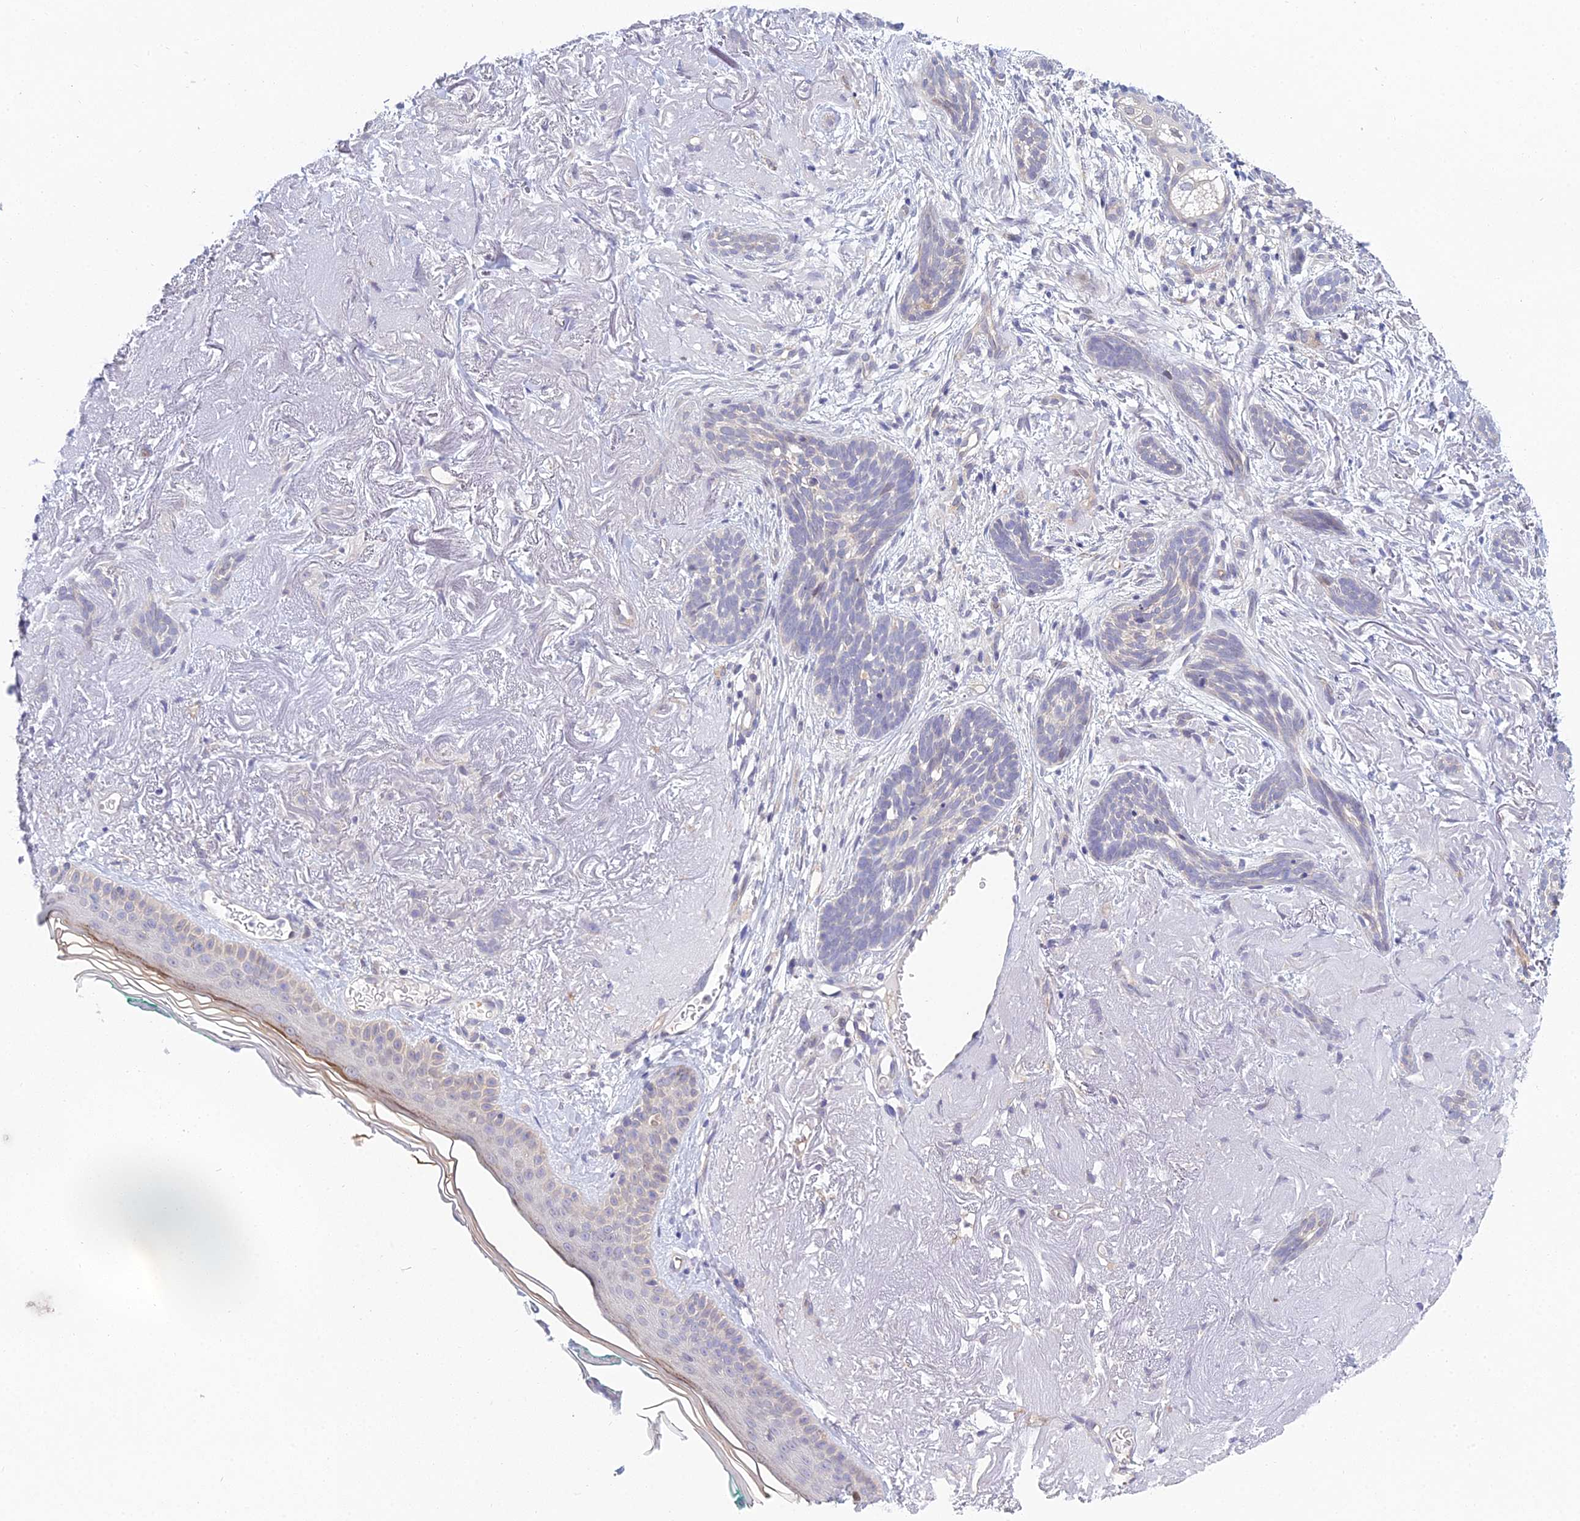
{"staining": {"intensity": "negative", "quantity": "none", "location": "none"}, "tissue": "skin cancer", "cell_type": "Tumor cells", "image_type": "cancer", "snomed": [{"axis": "morphology", "description": "Basal cell carcinoma"}, {"axis": "topography", "description": "Skin"}], "caption": "This is an immunohistochemistry (IHC) photomicrograph of human basal cell carcinoma (skin). There is no staining in tumor cells.", "gene": "METTL26", "patient": {"sex": "male", "age": 71}}